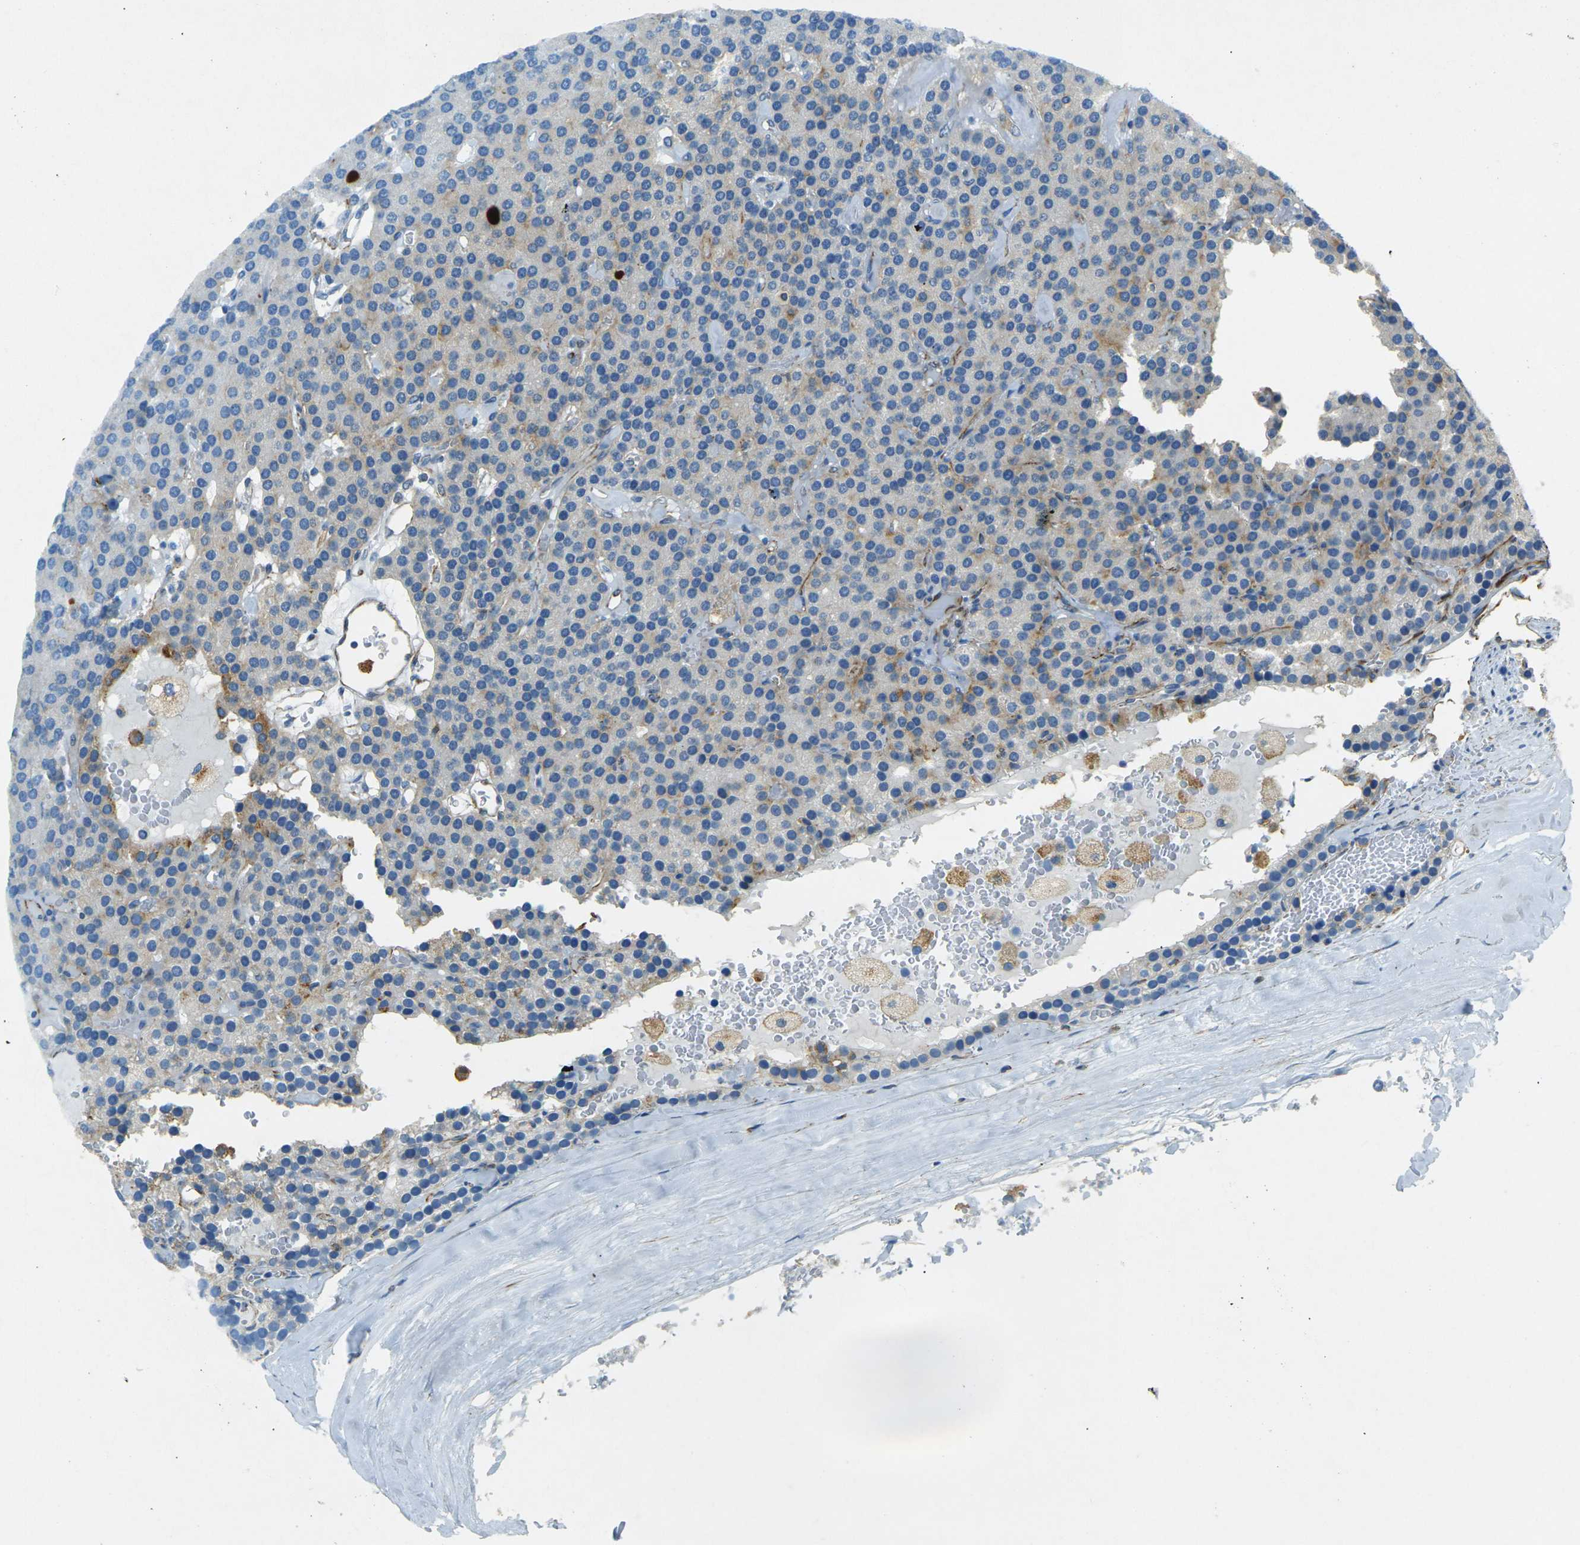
{"staining": {"intensity": "moderate", "quantity": "25%-75%", "location": "cytoplasmic/membranous"}, "tissue": "parathyroid gland", "cell_type": "Glandular cells", "image_type": "normal", "snomed": [{"axis": "morphology", "description": "Normal tissue, NOS"}, {"axis": "morphology", "description": "Adenoma, NOS"}, {"axis": "topography", "description": "Parathyroid gland"}], "caption": "This is a micrograph of immunohistochemistry staining of unremarkable parathyroid gland, which shows moderate positivity in the cytoplasmic/membranous of glandular cells.", "gene": "SORT1", "patient": {"sex": "female", "age": 86}}